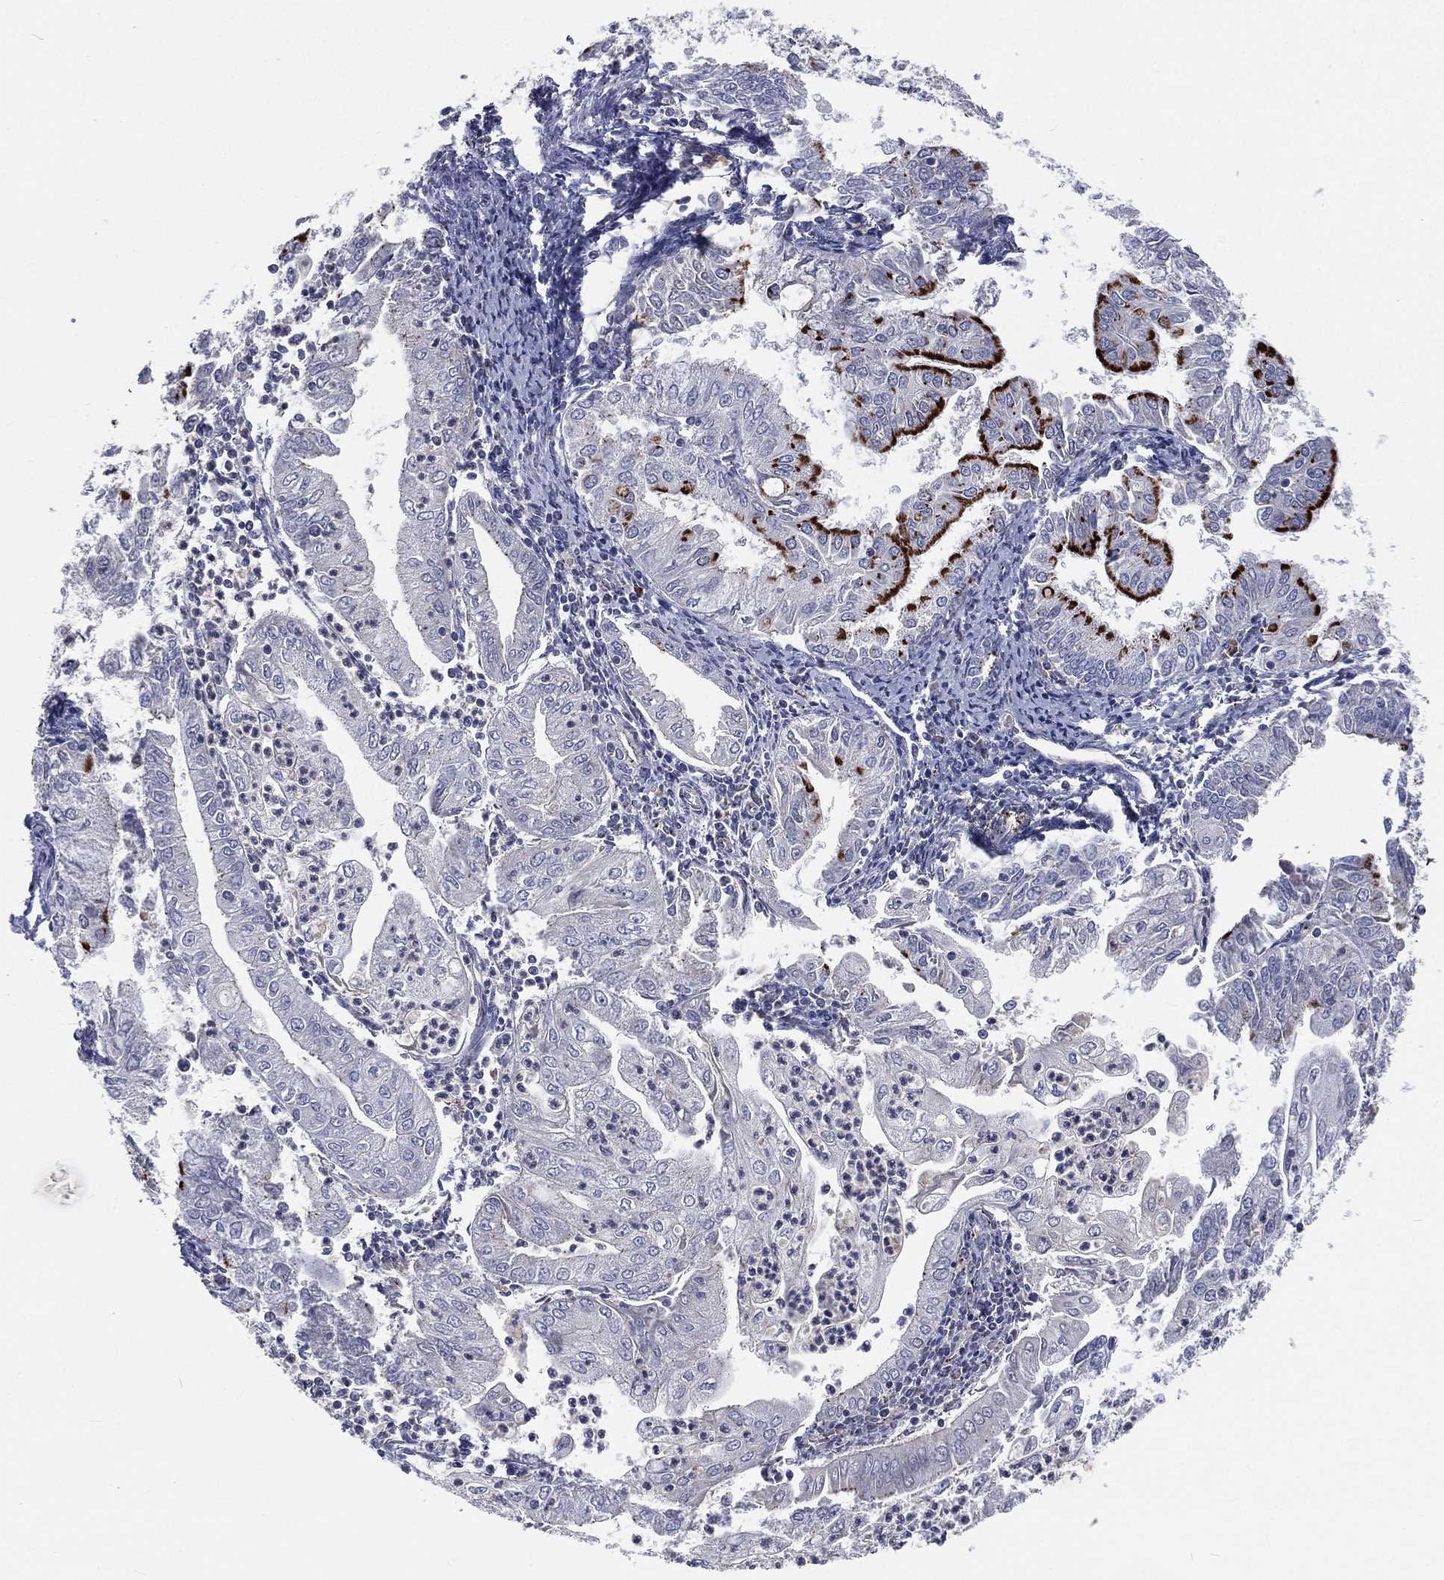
{"staining": {"intensity": "strong", "quantity": "<25%", "location": "cytoplasmic/membranous"}, "tissue": "endometrial cancer", "cell_type": "Tumor cells", "image_type": "cancer", "snomed": [{"axis": "morphology", "description": "Adenocarcinoma, NOS"}, {"axis": "topography", "description": "Endometrium"}], "caption": "Endometrial adenocarcinoma tissue demonstrates strong cytoplasmic/membranous expression in about <25% of tumor cells, visualized by immunohistochemistry.", "gene": "CROCC", "patient": {"sex": "female", "age": 56}}